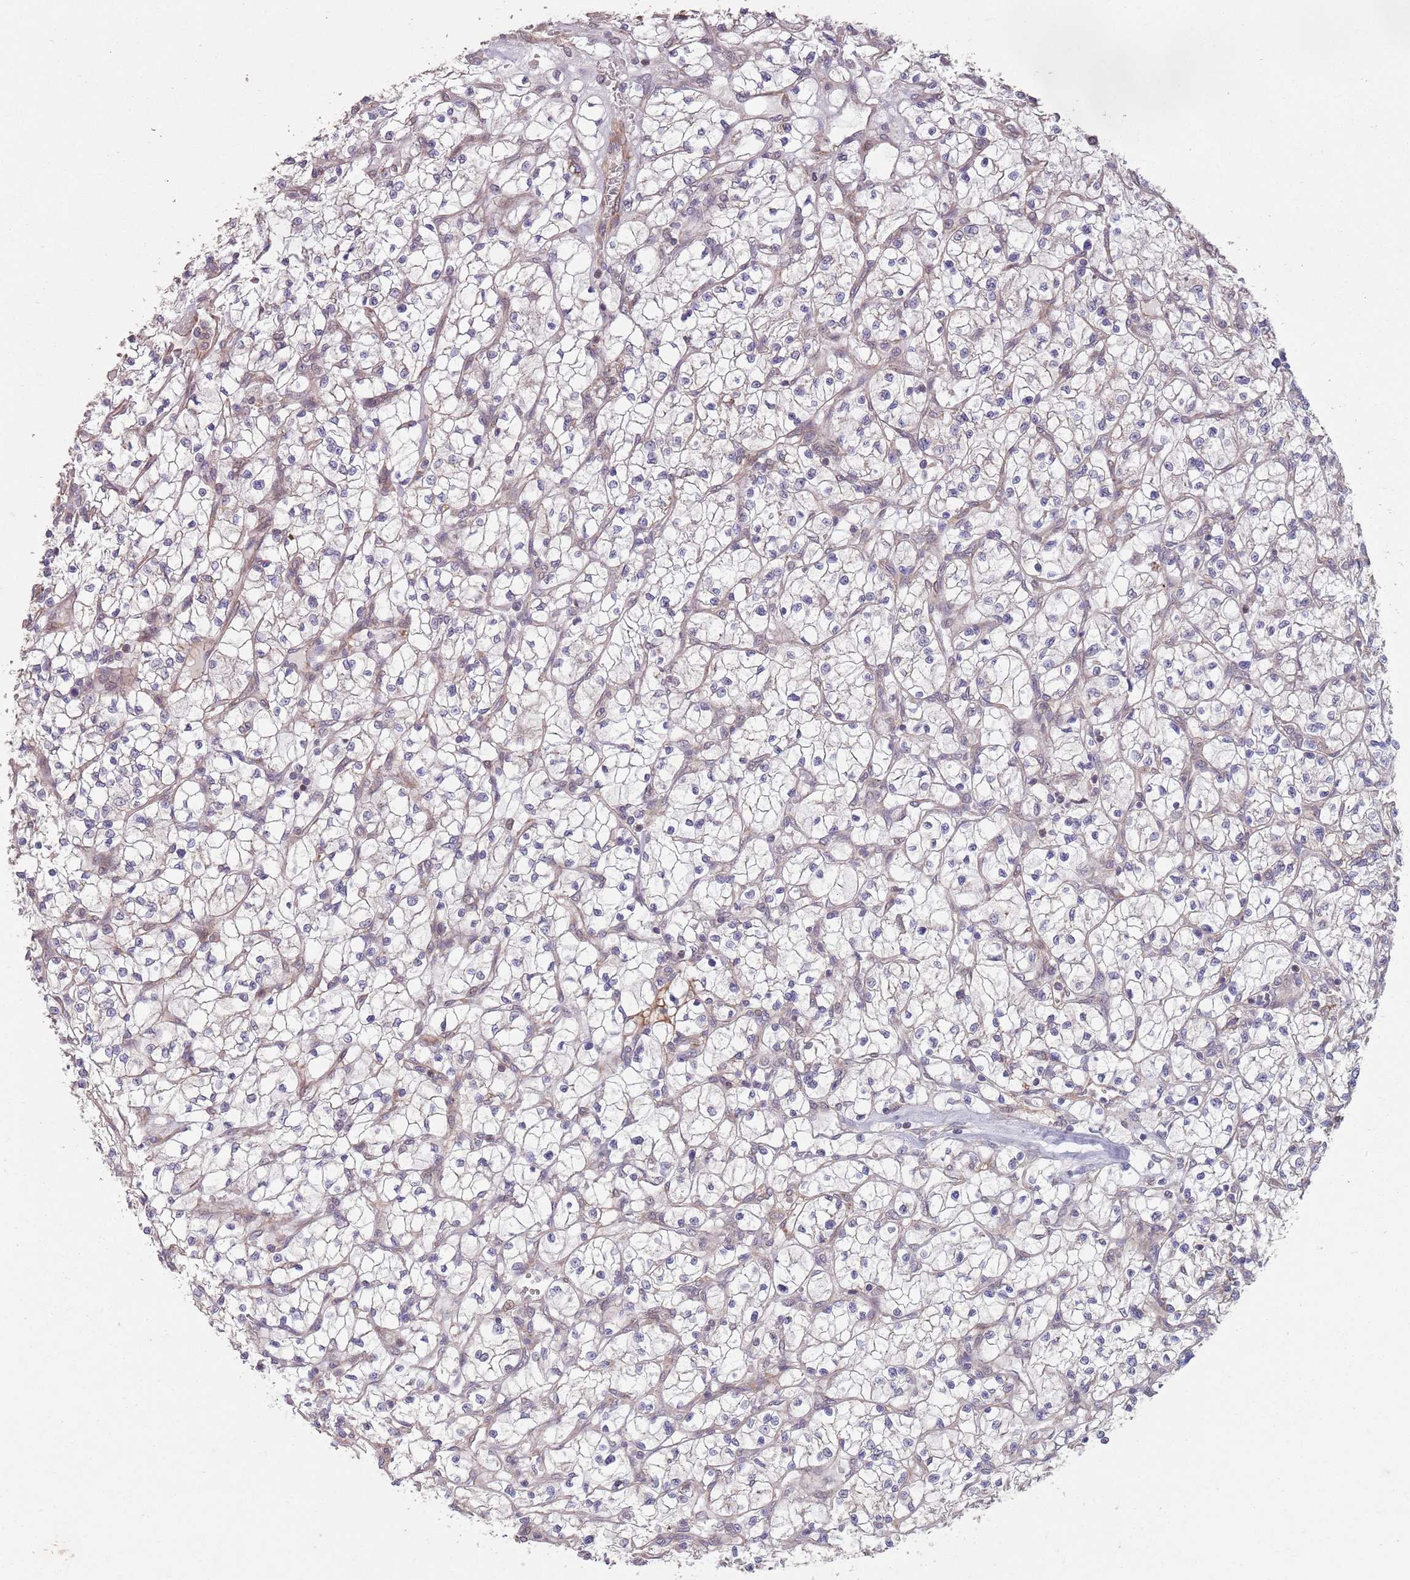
{"staining": {"intensity": "negative", "quantity": "none", "location": "none"}, "tissue": "renal cancer", "cell_type": "Tumor cells", "image_type": "cancer", "snomed": [{"axis": "morphology", "description": "Adenocarcinoma, NOS"}, {"axis": "topography", "description": "Kidney"}], "caption": "This is an immunohistochemistry (IHC) micrograph of human renal cancer (adenocarcinoma). There is no positivity in tumor cells.", "gene": "CHD9", "patient": {"sex": "female", "age": 64}}